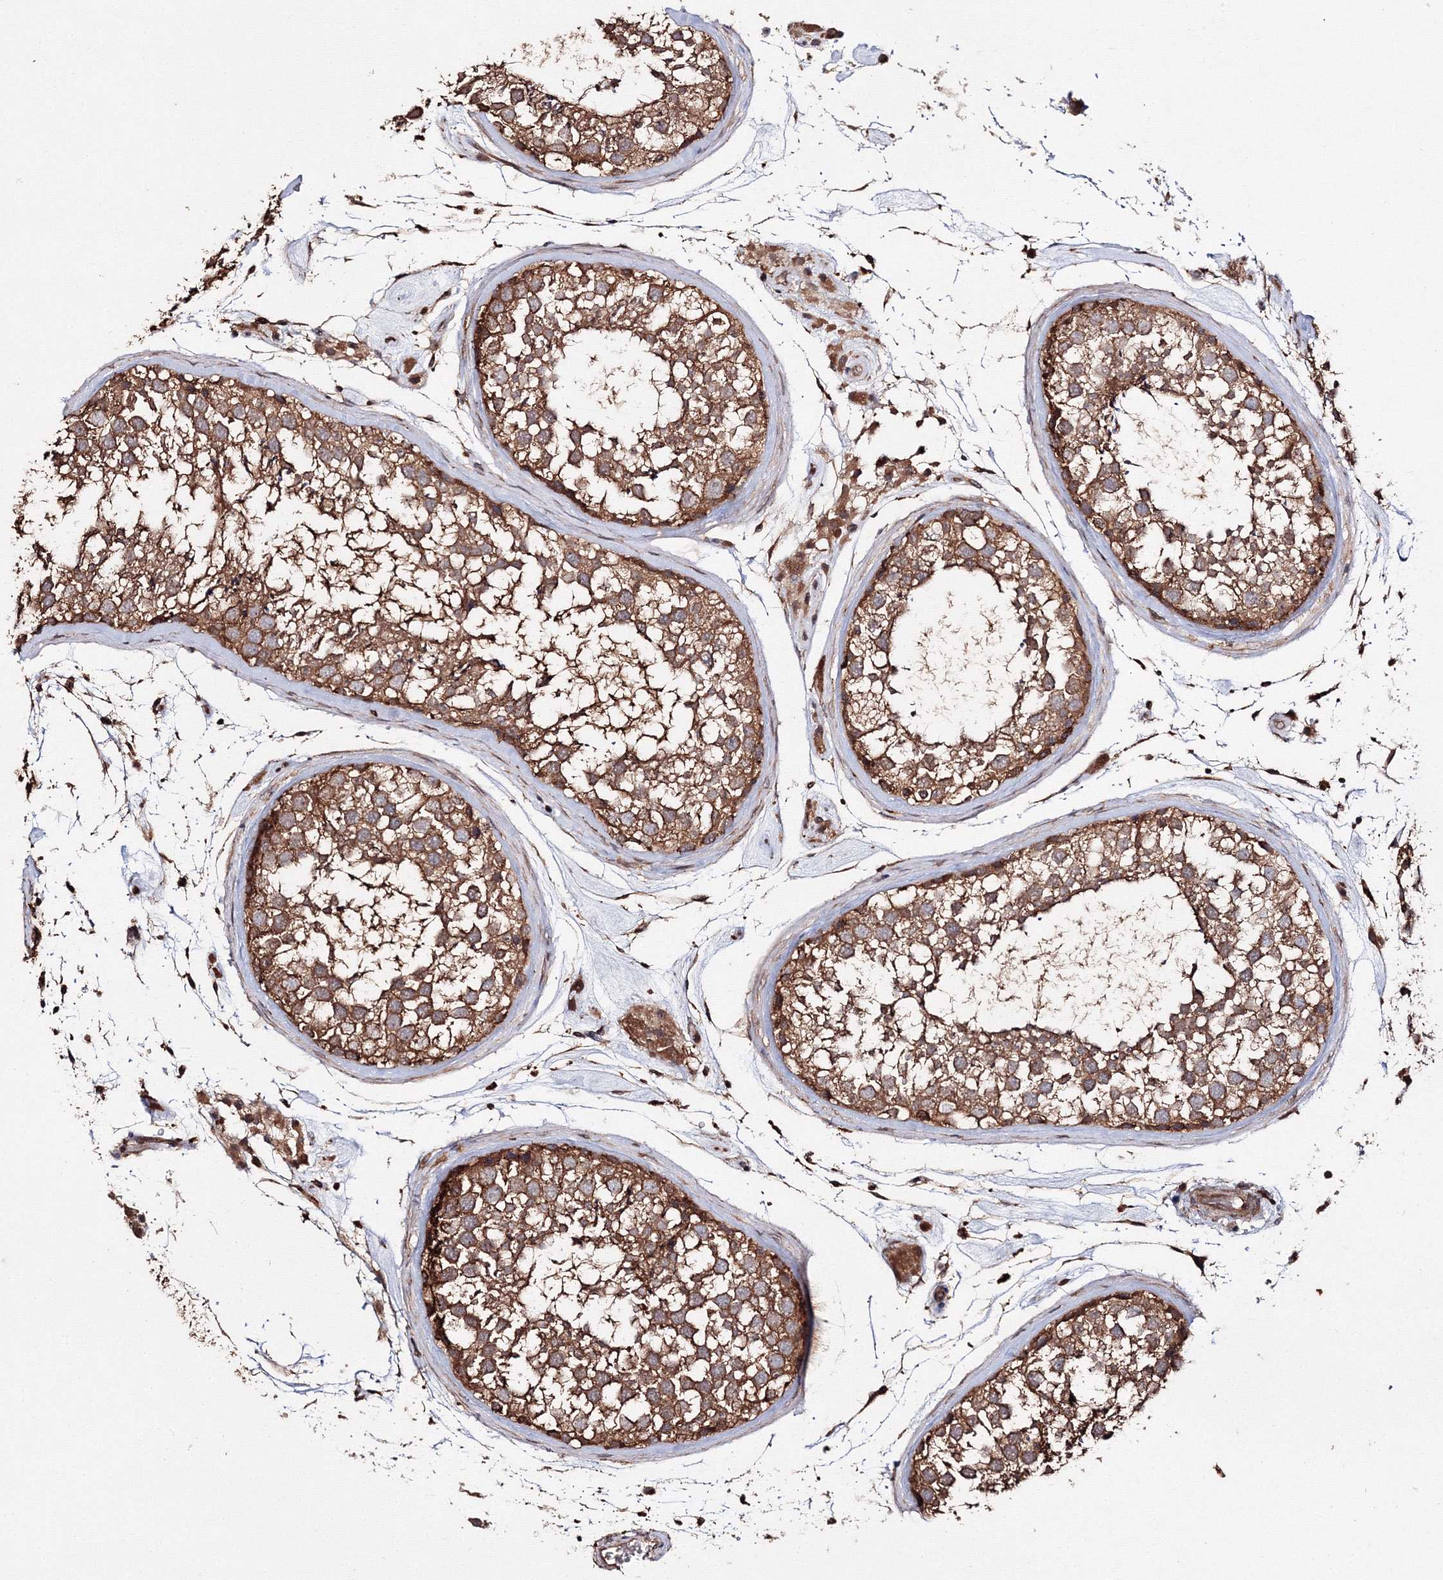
{"staining": {"intensity": "strong", "quantity": ">75%", "location": "cytoplasmic/membranous"}, "tissue": "testis", "cell_type": "Cells in seminiferous ducts", "image_type": "normal", "snomed": [{"axis": "morphology", "description": "Normal tissue, NOS"}, {"axis": "topography", "description": "Testis"}], "caption": "This image demonstrates IHC staining of unremarkable testis, with high strong cytoplasmic/membranous expression in about >75% of cells in seminiferous ducts.", "gene": "DDO", "patient": {"sex": "male", "age": 46}}